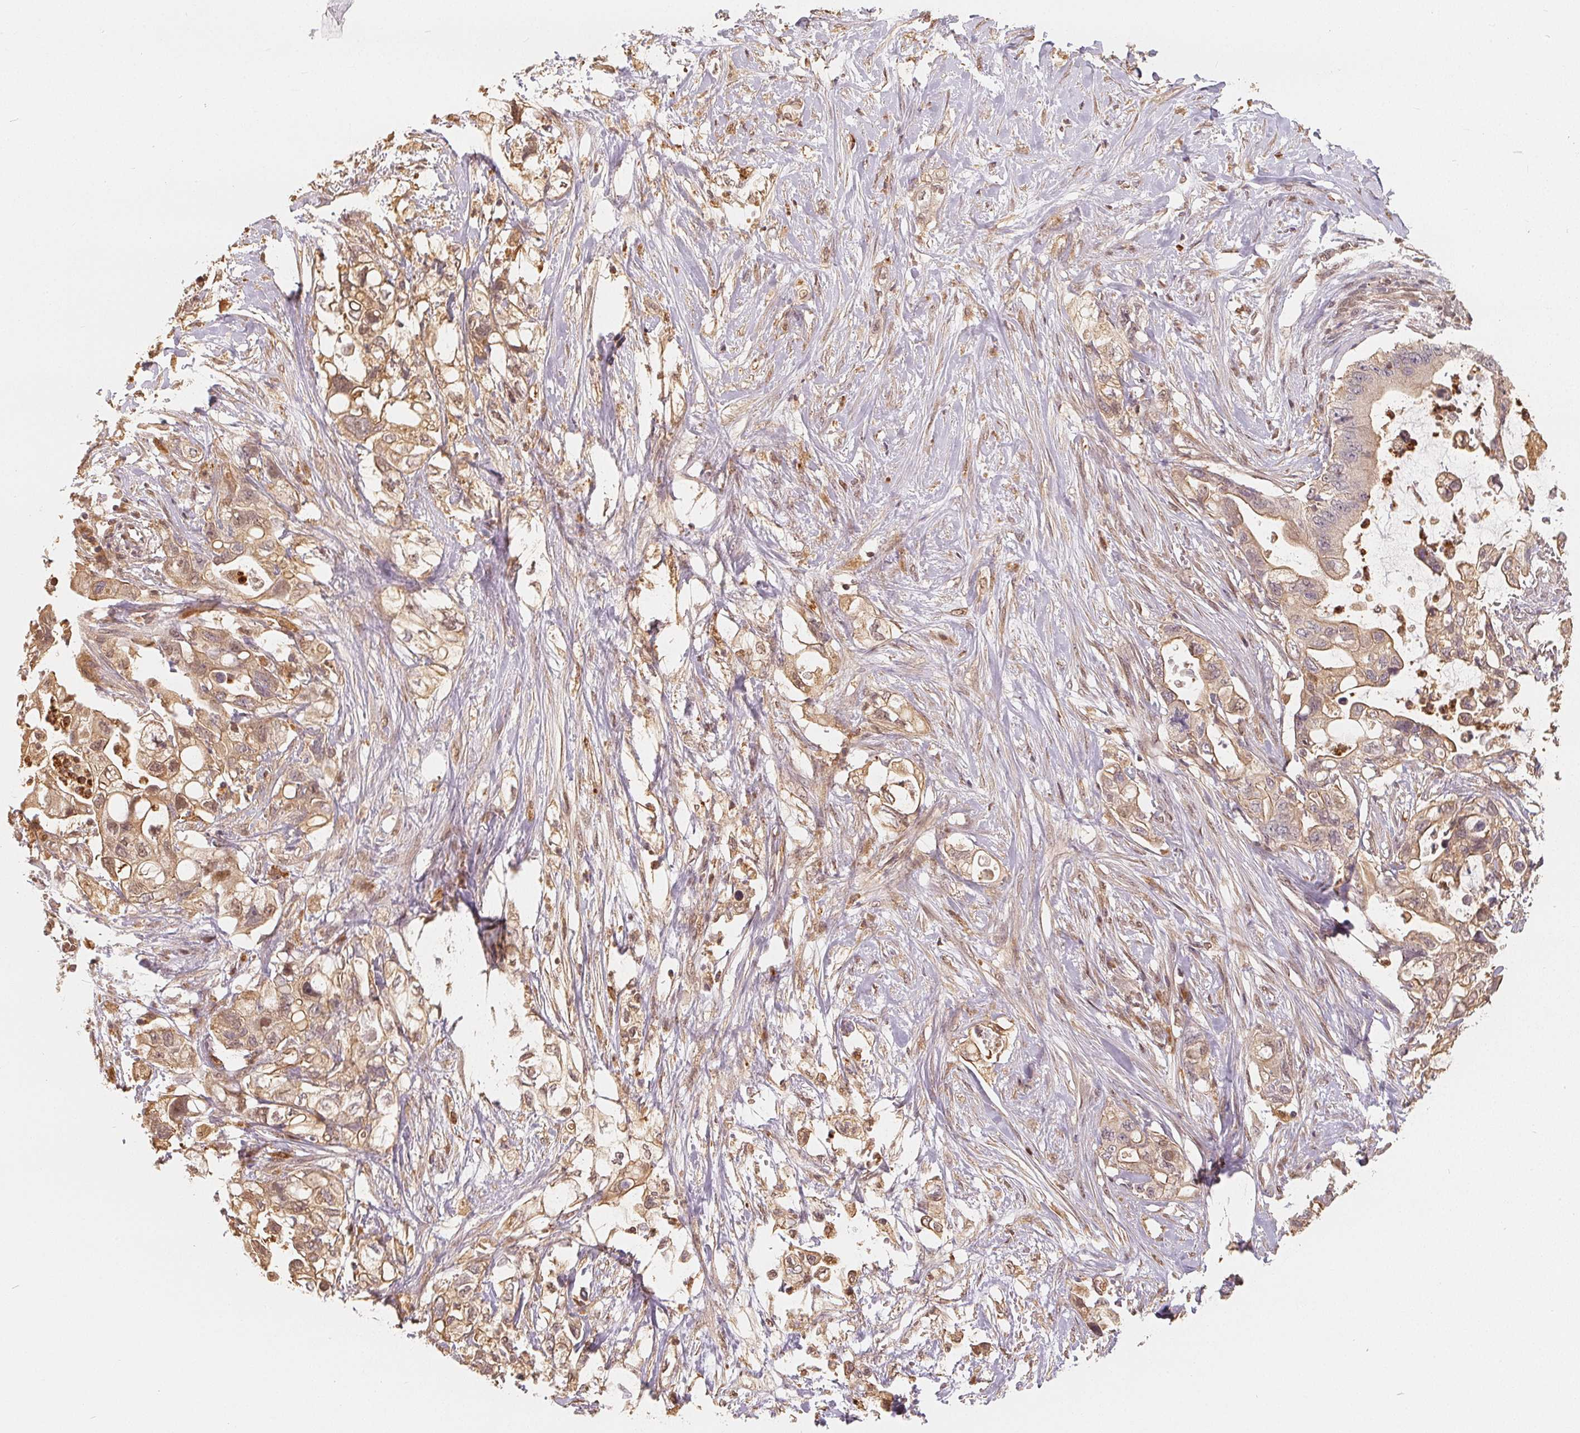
{"staining": {"intensity": "weak", "quantity": ">75%", "location": "cytoplasmic/membranous,nuclear"}, "tissue": "pancreatic cancer", "cell_type": "Tumor cells", "image_type": "cancer", "snomed": [{"axis": "morphology", "description": "Adenocarcinoma, NOS"}, {"axis": "topography", "description": "Pancreas"}], "caption": "Pancreatic cancer stained with a protein marker displays weak staining in tumor cells.", "gene": "GUSB", "patient": {"sex": "female", "age": 72}}